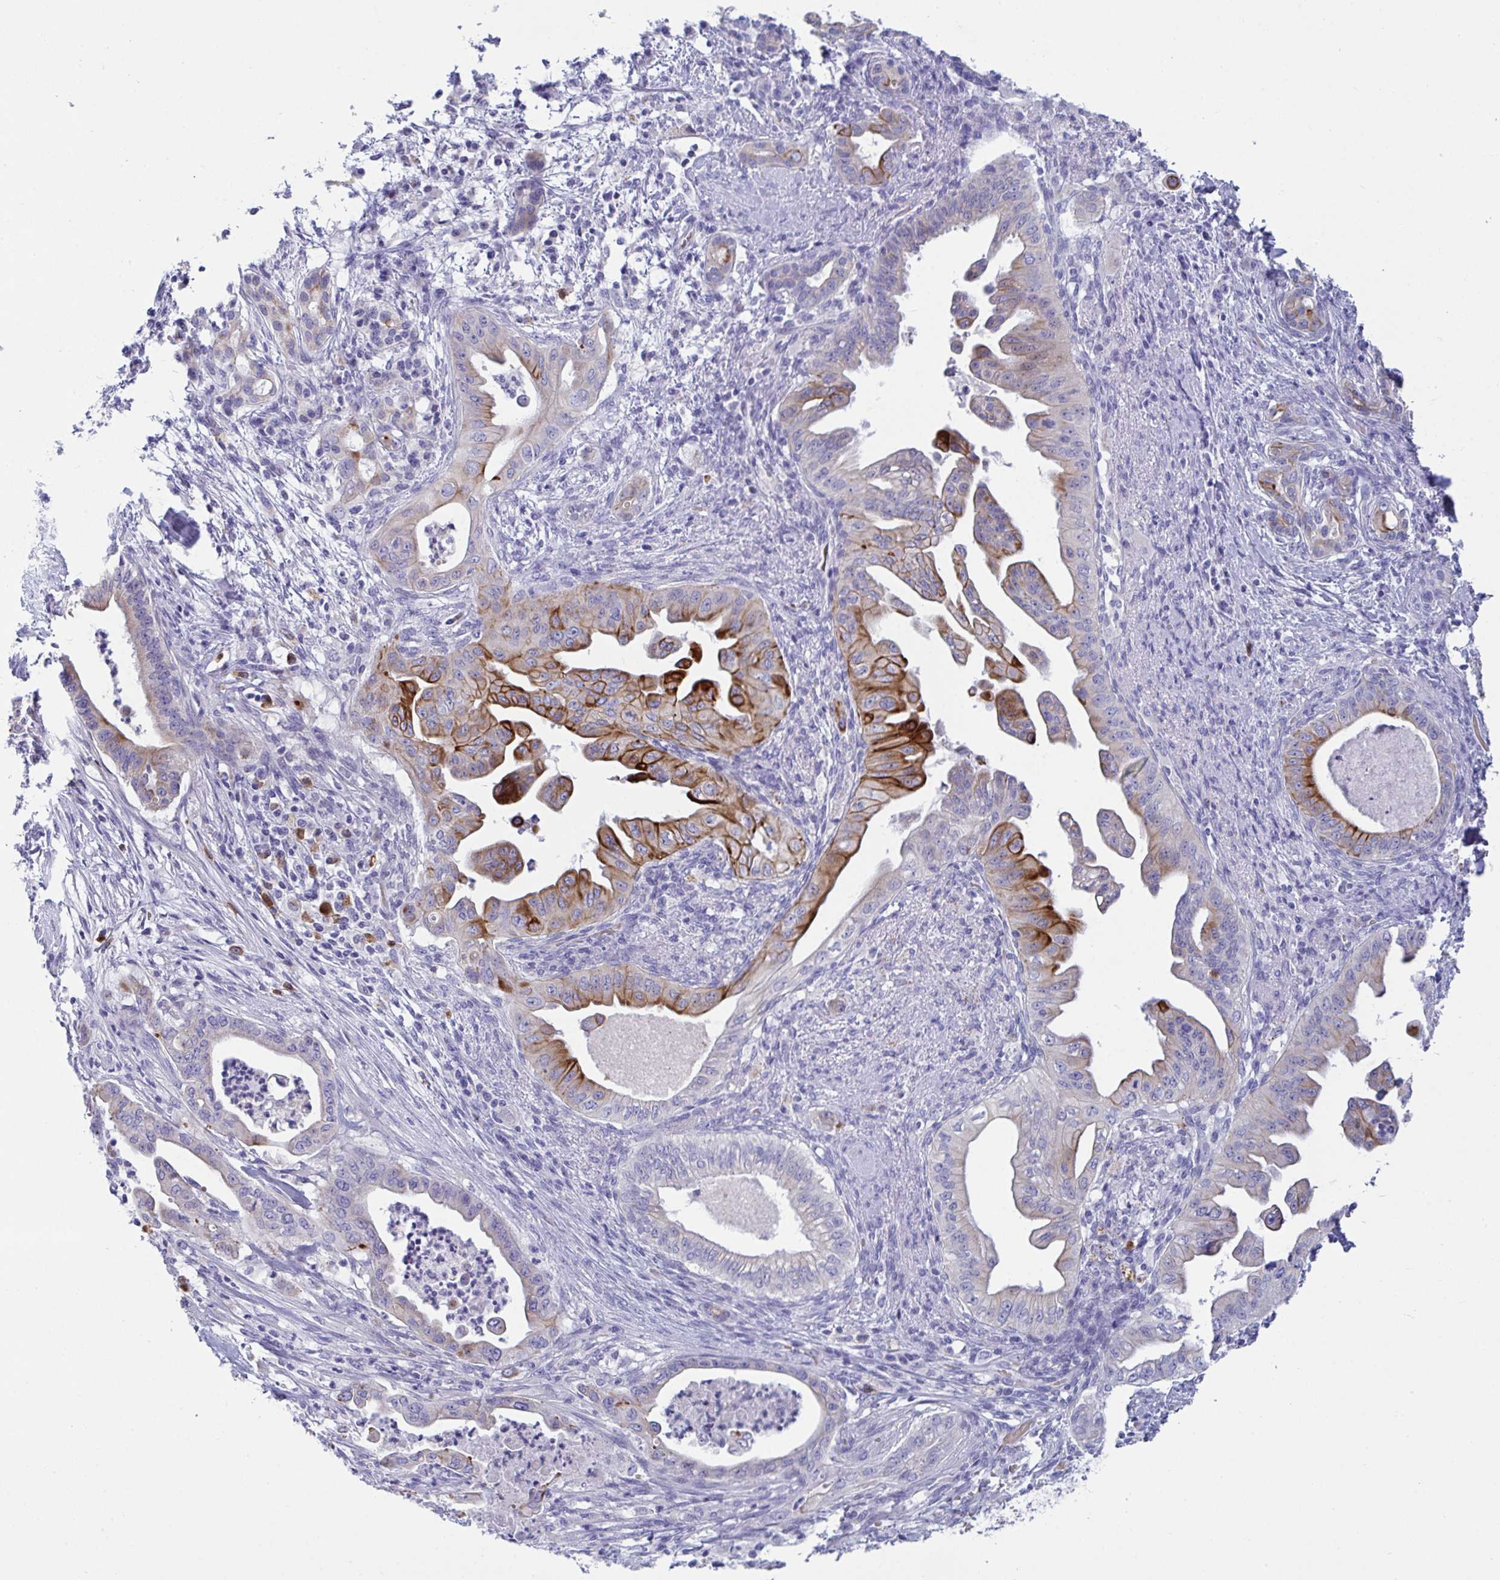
{"staining": {"intensity": "moderate", "quantity": "25%-75%", "location": "cytoplasmic/membranous"}, "tissue": "pancreatic cancer", "cell_type": "Tumor cells", "image_type": "cancer", "snomed": [{"axis": "morphology", "description": "Adenocarcinoma, NOS"}, {"axis": "topography", "description": "Pancreas"}], "caption": "Adenocarcinoma (pancreatic) stained with IHC reveals moderate cytoplasmic/membranous positivity in about 25%-75% of tumor cells.", "gene": "TAS2R38", "patient": {"sex": "male", "age": 58}}